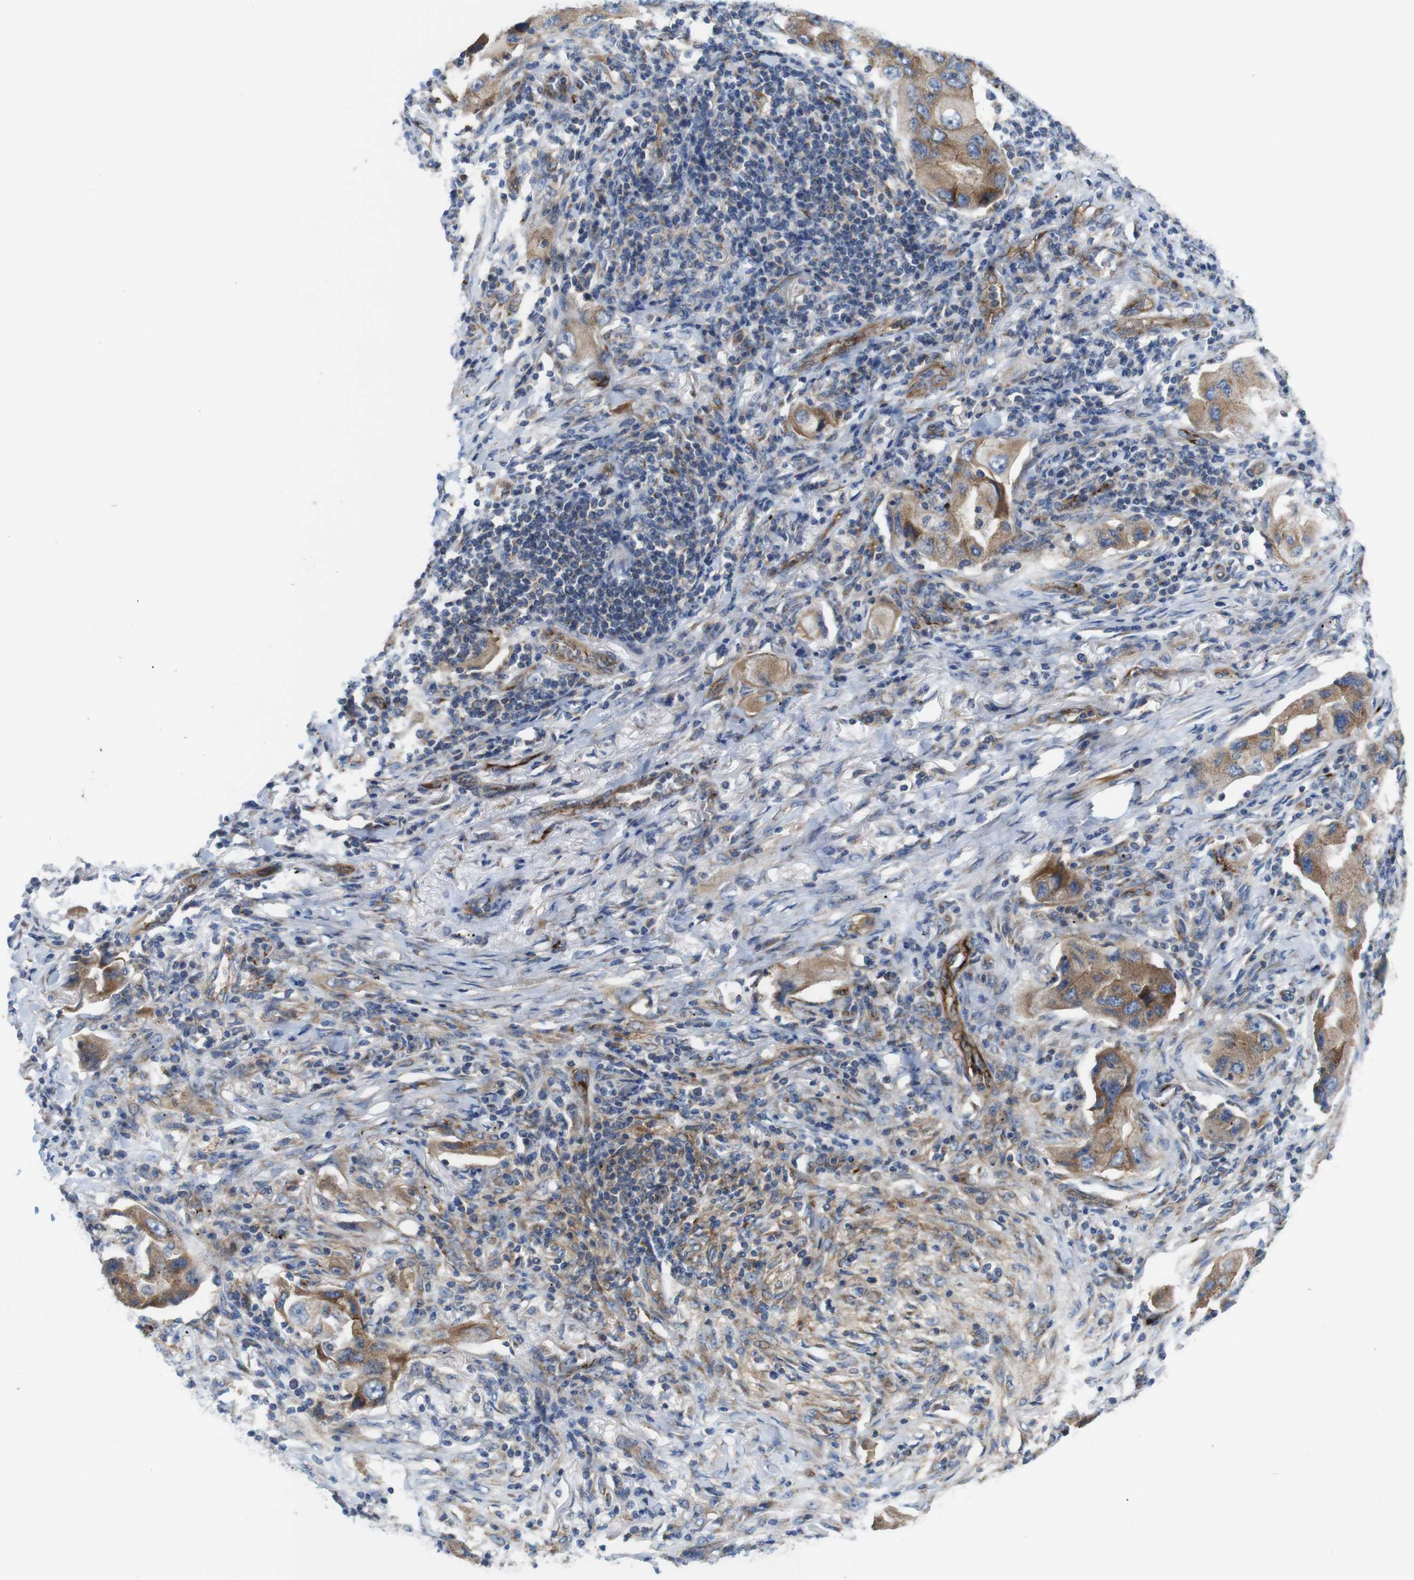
{"staining": {"intensity": "moderate", "quantity": ">75%", "location": "cytoplasmic/membranous"}, "tissue": "lung cancer", "cell_type": "Tumor cells", "image_type": "cancer", "snomed": [{"axis": "morphology", "description": "Adenocarcinoma, NOS"}, {"axis": "topography", "description": "Lung"}], "caption": "A brown stain highlights moderate cytoplasmic/membranous positivity of a protein in lung cancer (adenocarcinoma) tumor cells. (DAB = brown stain, brightfield microscopy at high magnification).", "gene": "EFCAB14", "patient": {"sex": "female", "age": 65}}